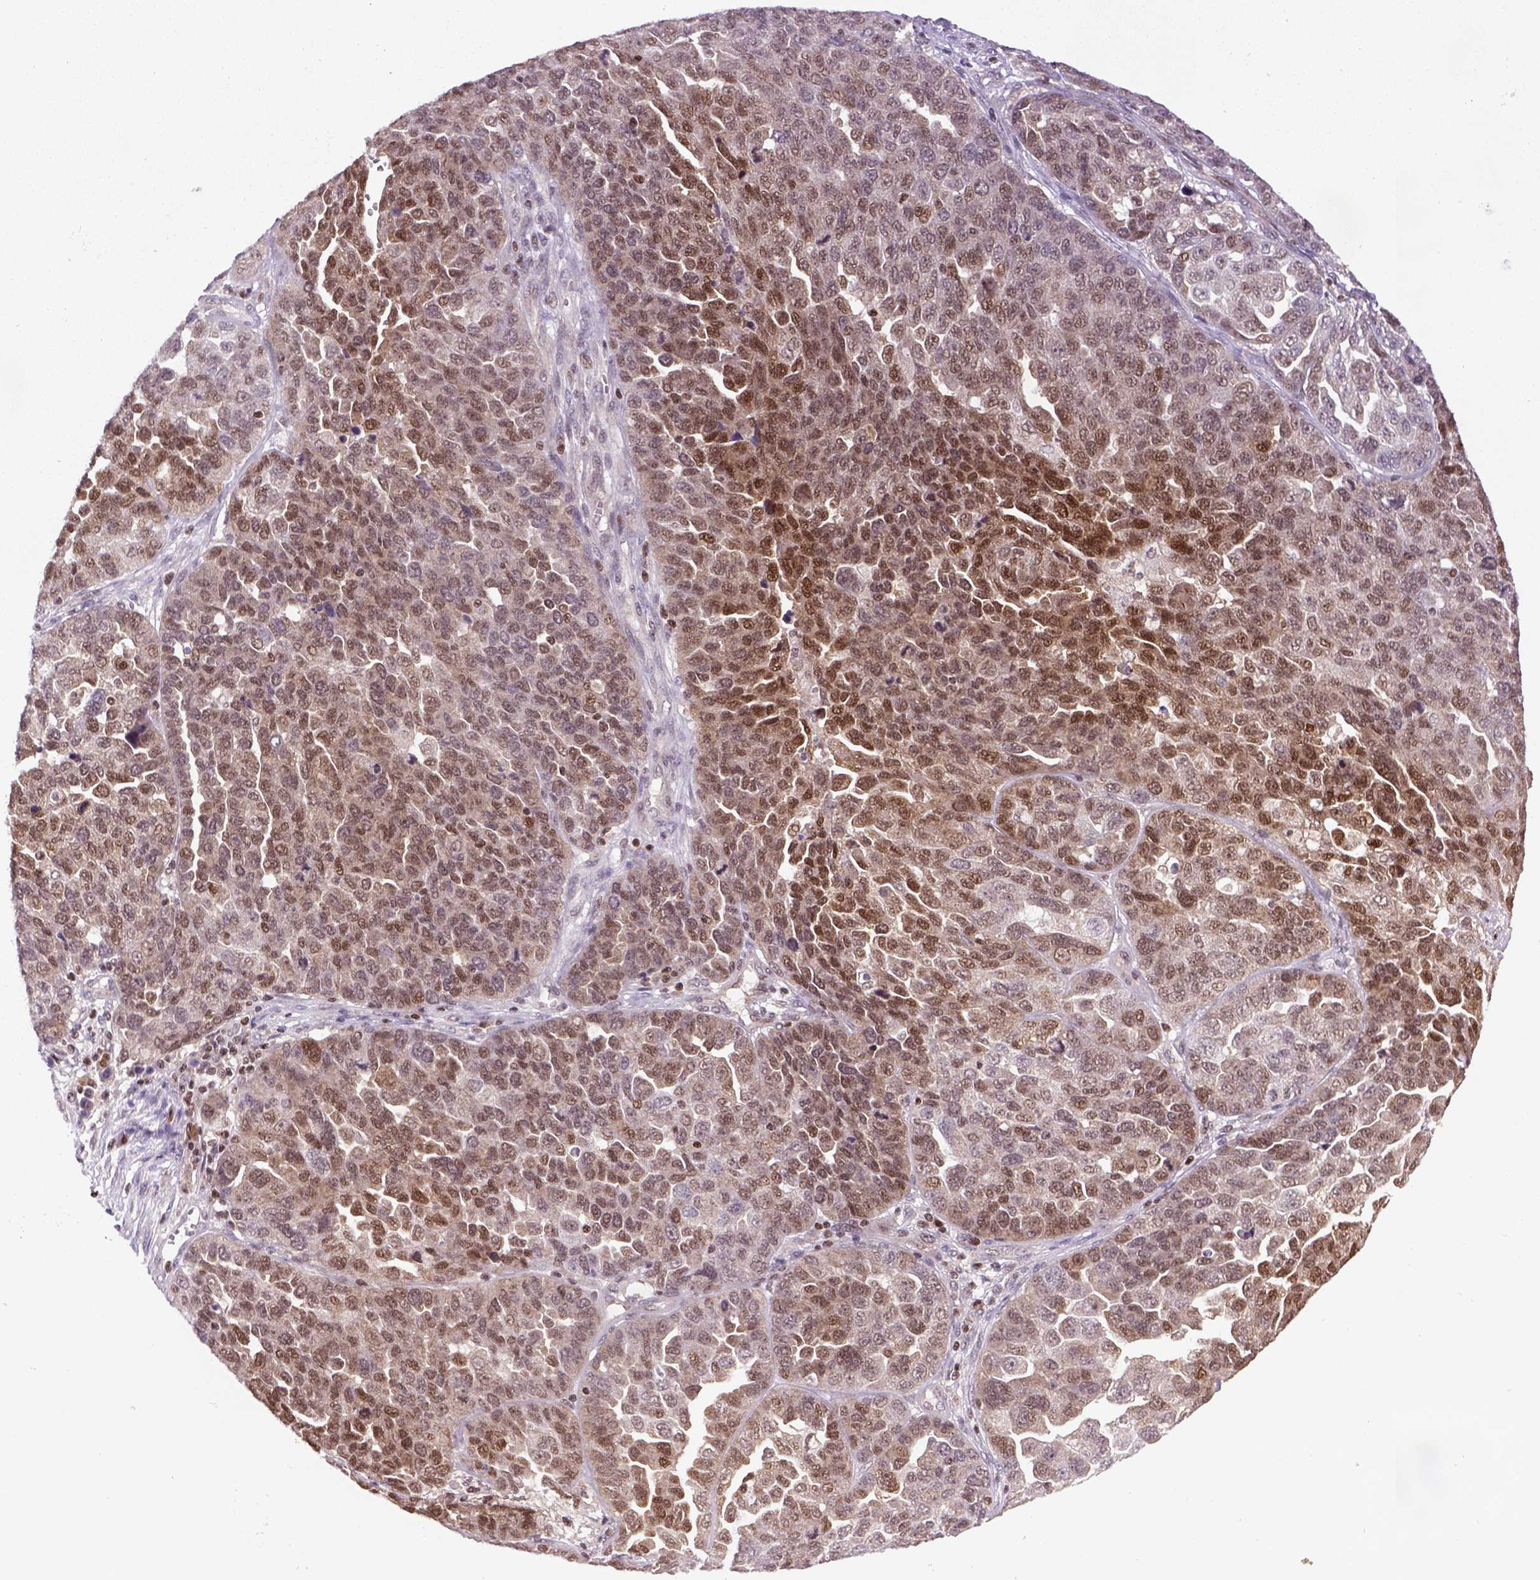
{"staining": {"intensity": "moderate", "quantity": ">75%", "location": "nuclear"}, "tissue": "ovarian cancer", "cell_type": "Tumor cells", "image_type": "cancer", "snomed": [{"axis": "morphology", "description": "Cystadenocarcinoma, serous, NOS"}, {"axis": "topography", "description": "Ovary"}], "caption": "This histopathology image reveals immunohistochemistry (IHC) staining of serous cystadenocarcinoma (ovarian), with medium moderate nuclear staining in about >75% of tumor cells.", "gene": "MGMT", "patient": {"sex": "female", "age": 87}}